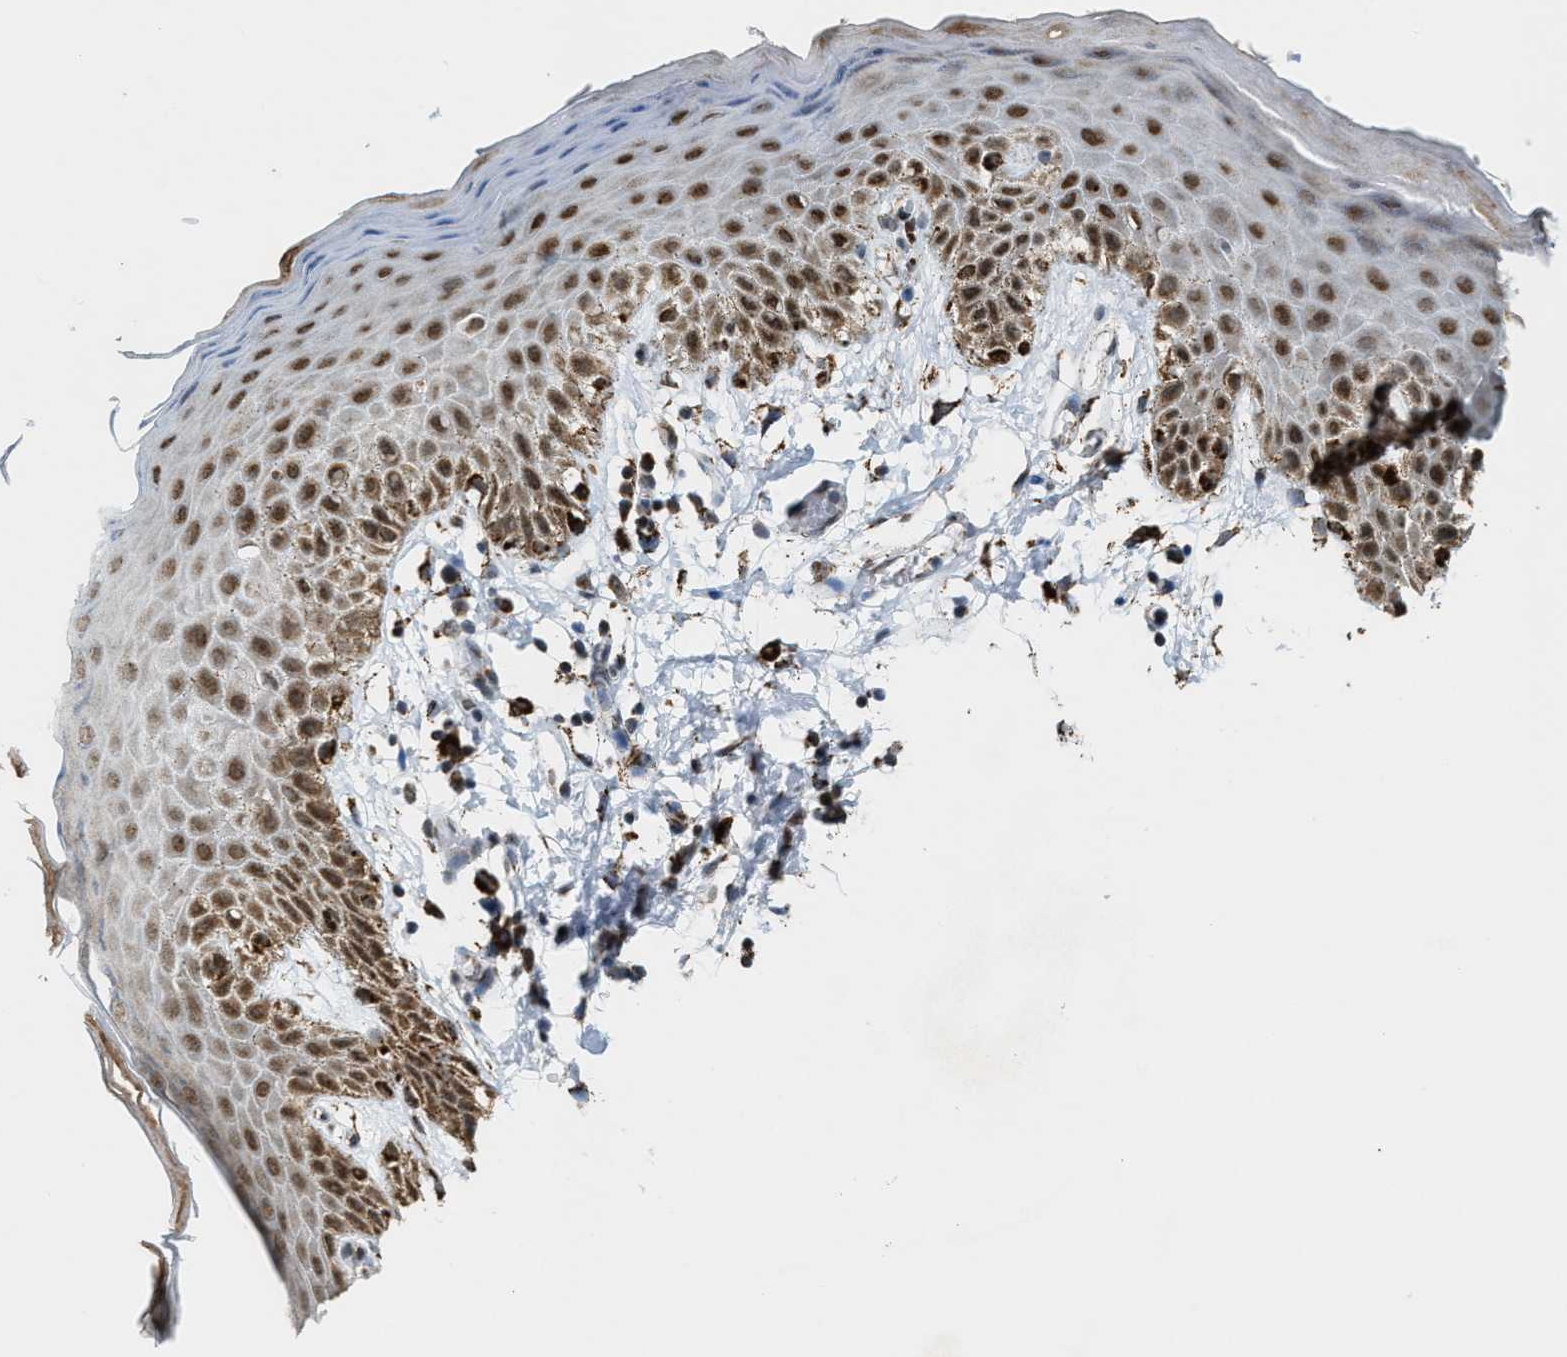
{"staining": {"intensity": "moderate", "quantity": ">75%", "location": "cytoplasmic/membranous,nuclear"}, "tissue": "skin", "cell_type": "Epidermal cells", "image_type": "normal", "snomed": [{"axis": "morphology", "description": "Normal tissue, NOS"}, {"axis": "topography", "description": "Anal"}], "caption": "IHC (DAB (3,3'-diaminobenzidine)) staining of unremarkable human skin demonstrates moderate cytoplasmic/membranous,nuclear protein positivity in approximately >75% of epidermal cells. The staining was performed using DAB, with brown indicating positive protein expression. Nuclei are stained blue with hematoxylin.", "gene": "HIBADH", "patient": {"sex": "male", "age": 44}}